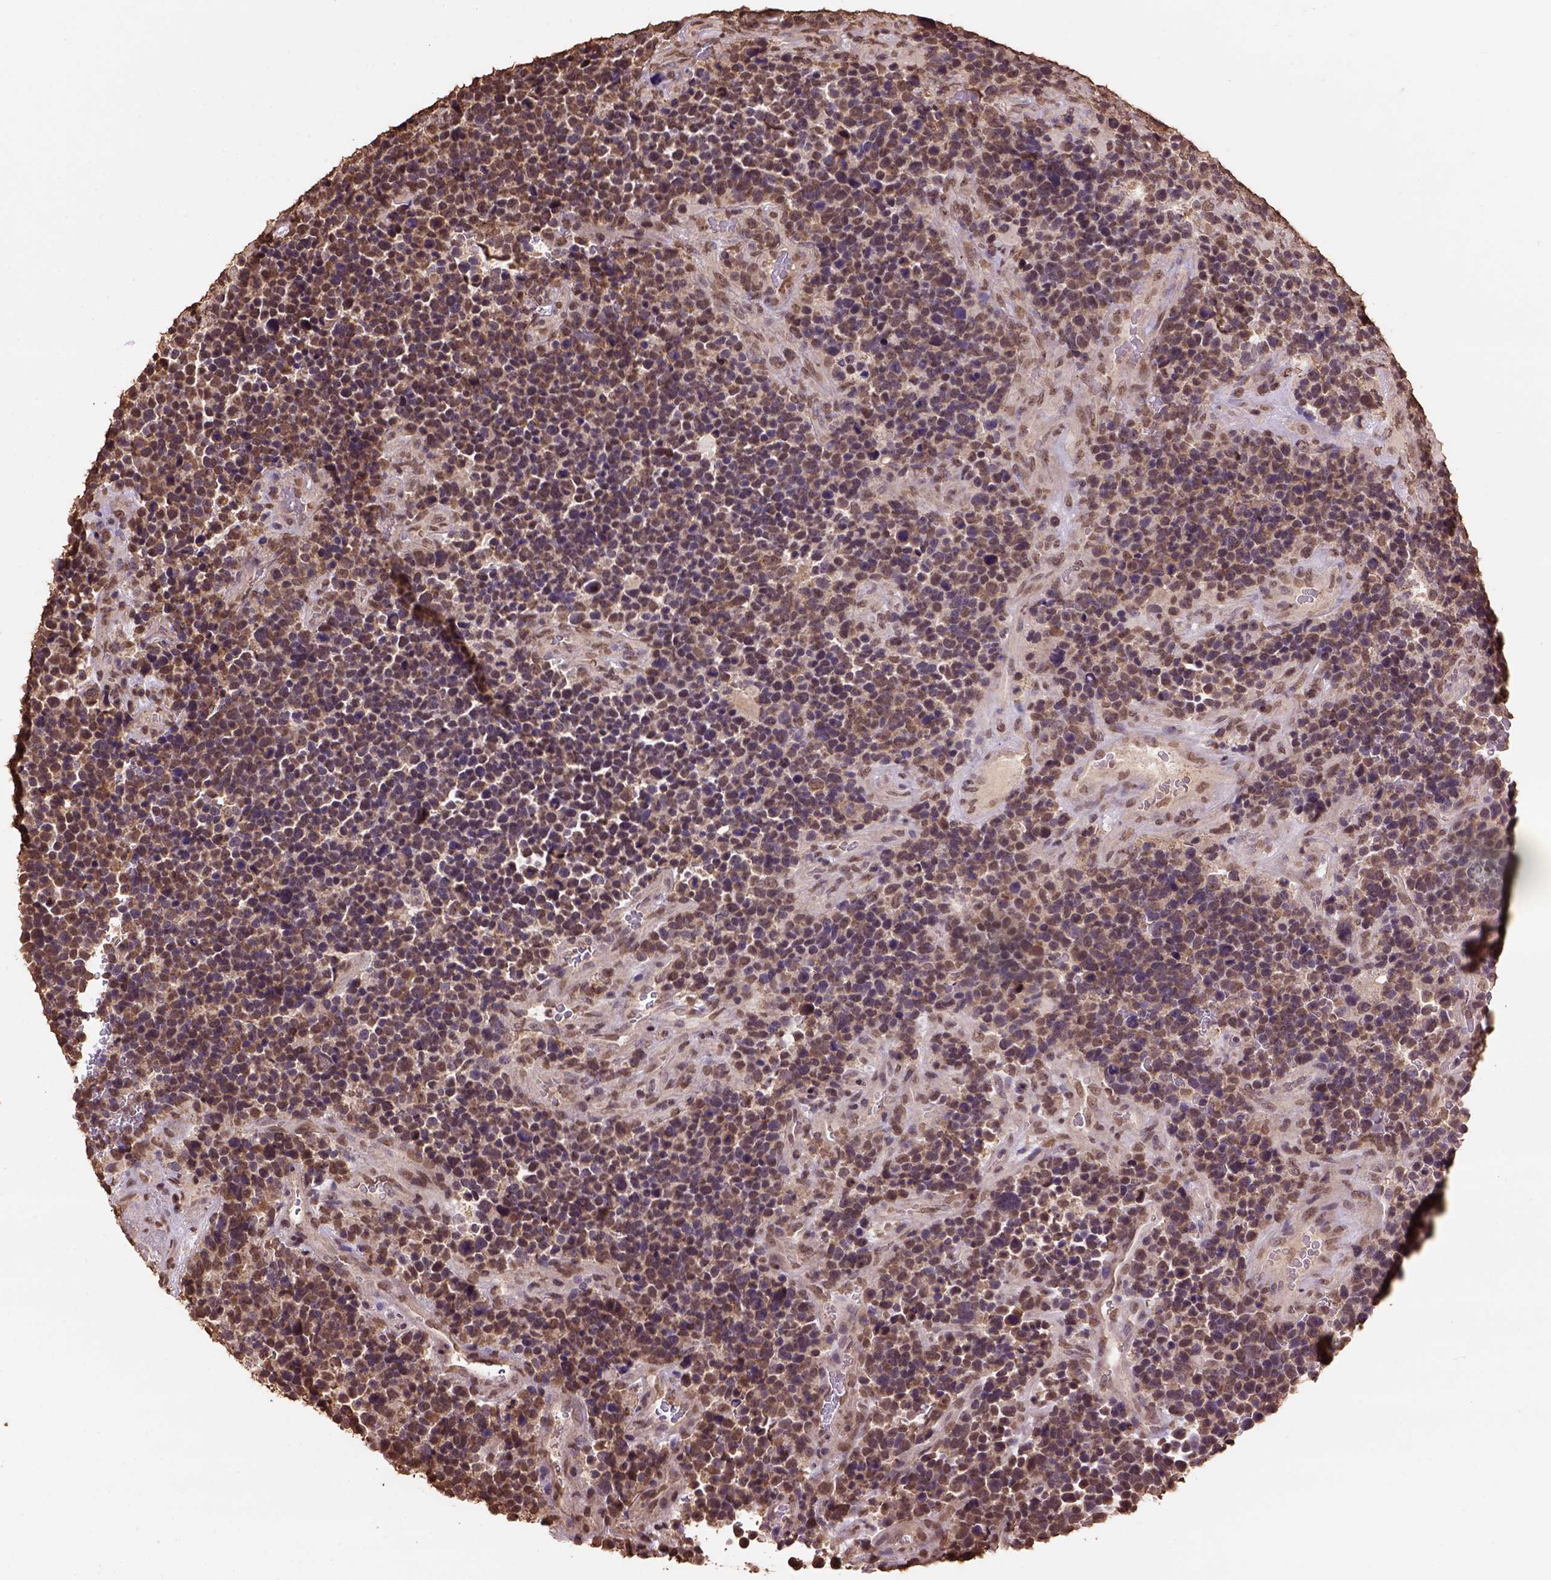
{"staining": {"intensity": "moderate", "quantity": ">75%", "location": "nuclear"}, "tissue": "glioma", "cell_type": "Tumor cells", "image_type": "cancer", "snomed": [{"axis": "morphology", "description": "Glioma, malignant, High grade"}, {"axis": "topography", "description": "Brain"}], "caption": "This is a micrograph of immunohistochemistry (IHC) staining of glioma, which shows moderate positivity in the nuclear of tumor cells.", "gene": "CSTF2T", "patient": {"sex": "male", "age": 33}}